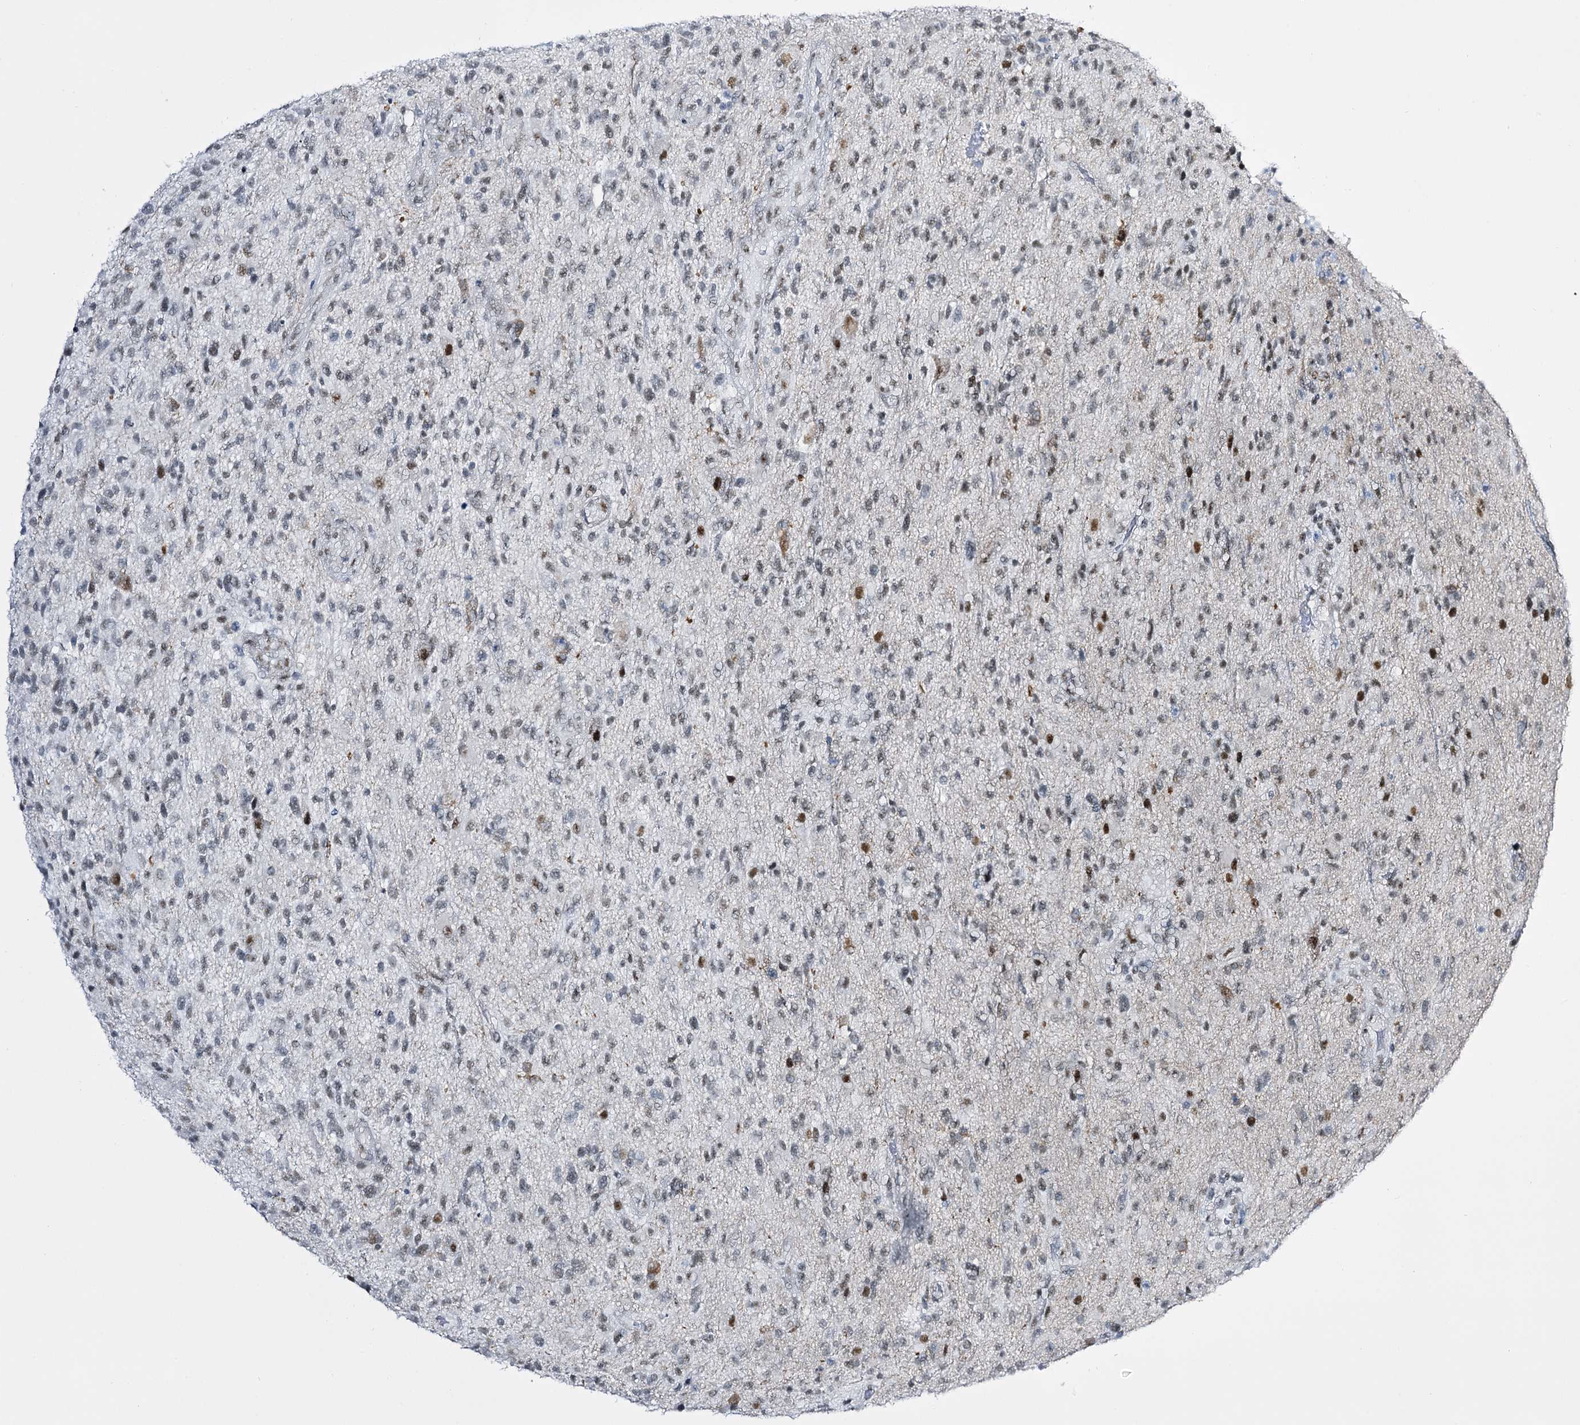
{"staining": {"intensity": "negative", "quantity": "none", "location": "none"}, "tissue": "glioma", "cell_type": "Tumor cells", "image_type": "cancer", "snomed": [{"axis": "morphology", "description": "Glioma, malignant, High grade"}, {"axis": "topography", "description": "Brain"}], "caption": "This is an IHC micrograph of human glioma. There is no positivity in tumor cells.", "gene": "RBM15B", "patient": {"sex": "male", "age": 47}}